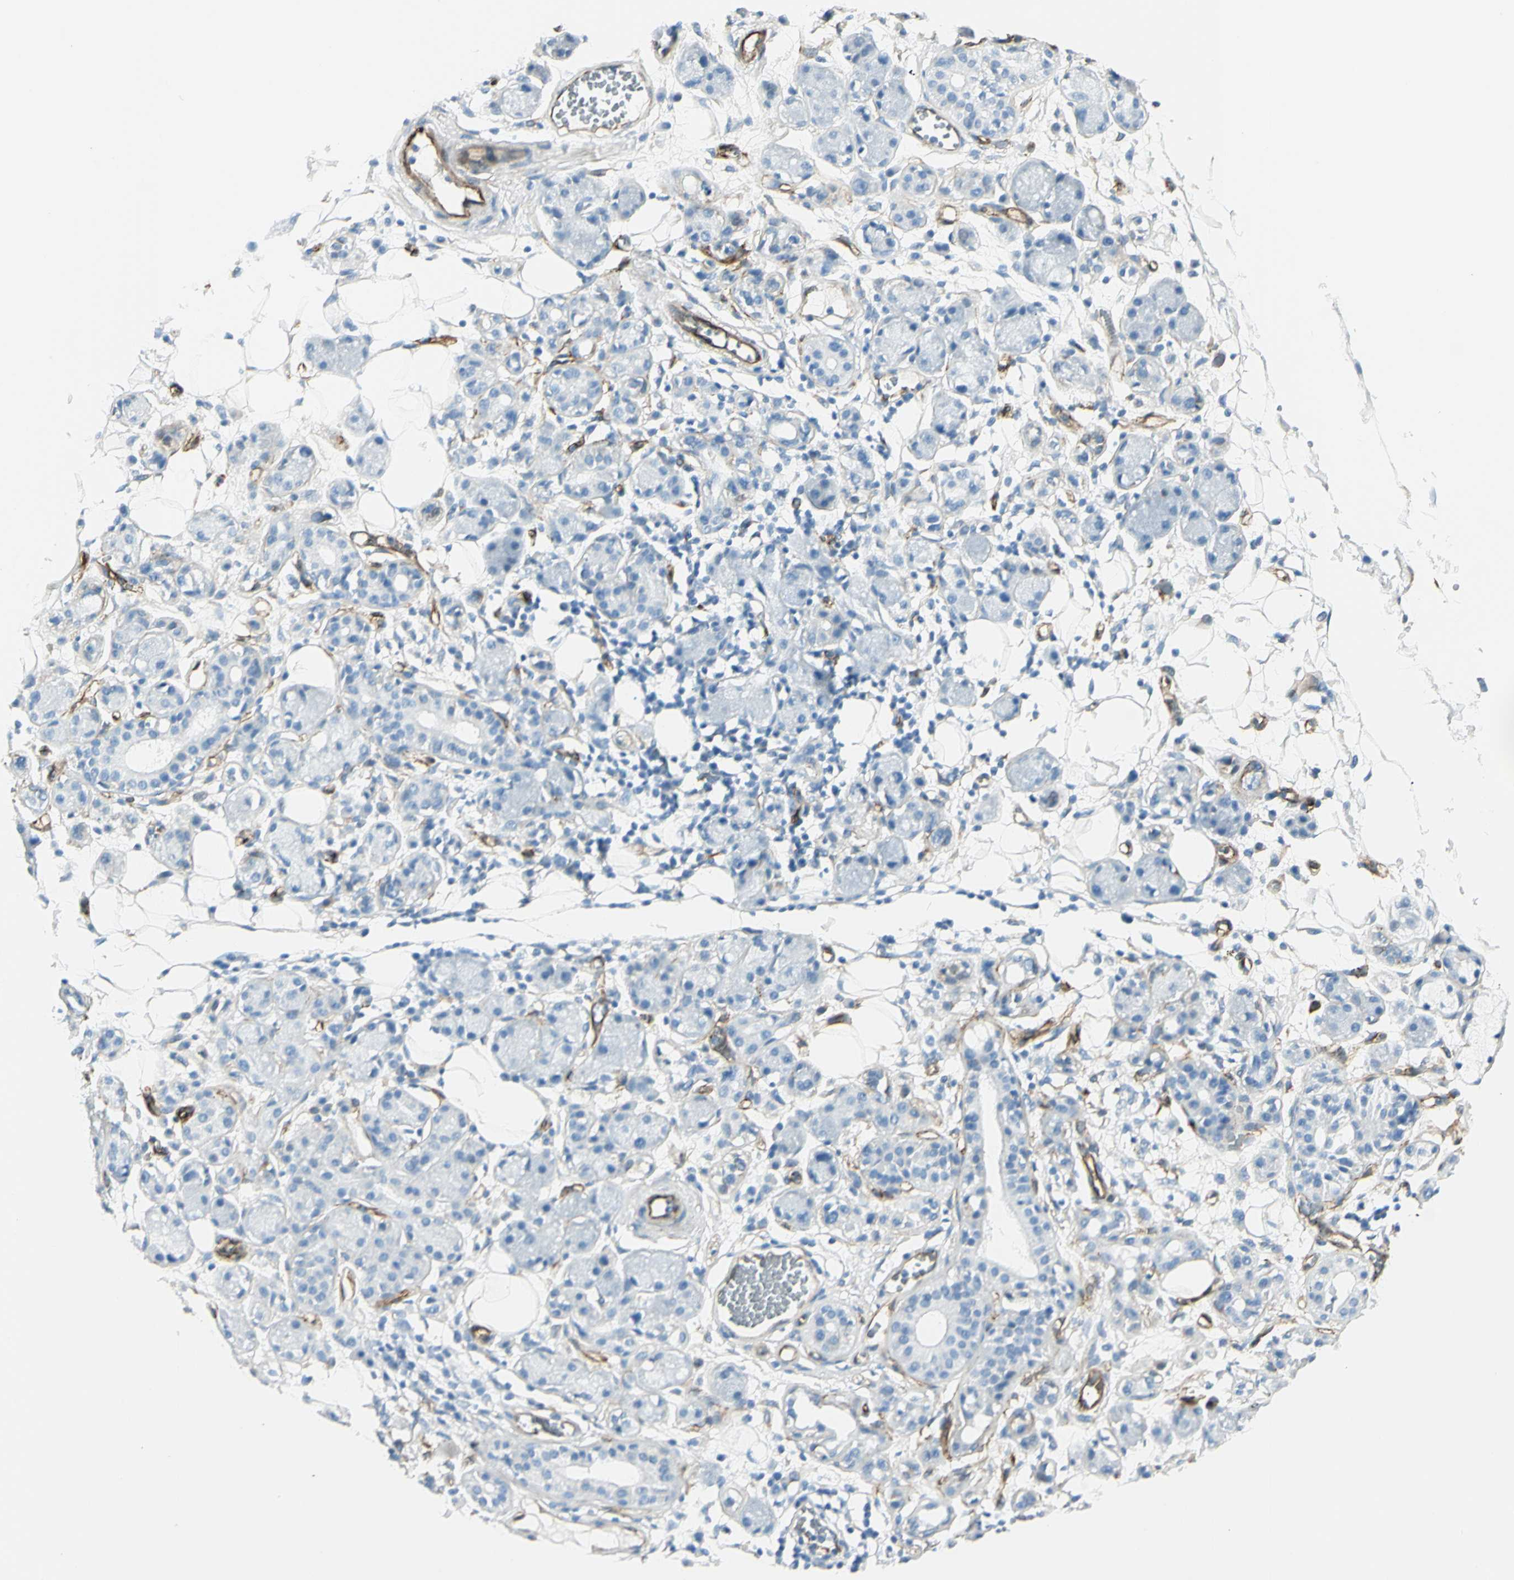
{"staining": {"intensity": "negative", "quantity": "none", "location": "none"}, "tissue": "adipose tissue", "cell_type": "Adipocytes", "image_type": "normal", "snomed": [{"axis": "morphology", "description": "Normal tissue, NOS"}, {"axis": "morphology", "description": "Inflammation, NOS"}, {"axis": "topography", "description": "Vascular tissue"}, {"axis": "topography", "description": "Salivary gland"}], "caption": "Adipose tissue was stained to show a protein in brown. There is no significant positivity in adipocytes. The staining is performed using DAB (3,3'-diaminobenzidine) brown chromogen with nuclei counter-stained in using hematoxylin.", "gene": "PTH2R", "patient": {"sex": "female", "age": 75}}